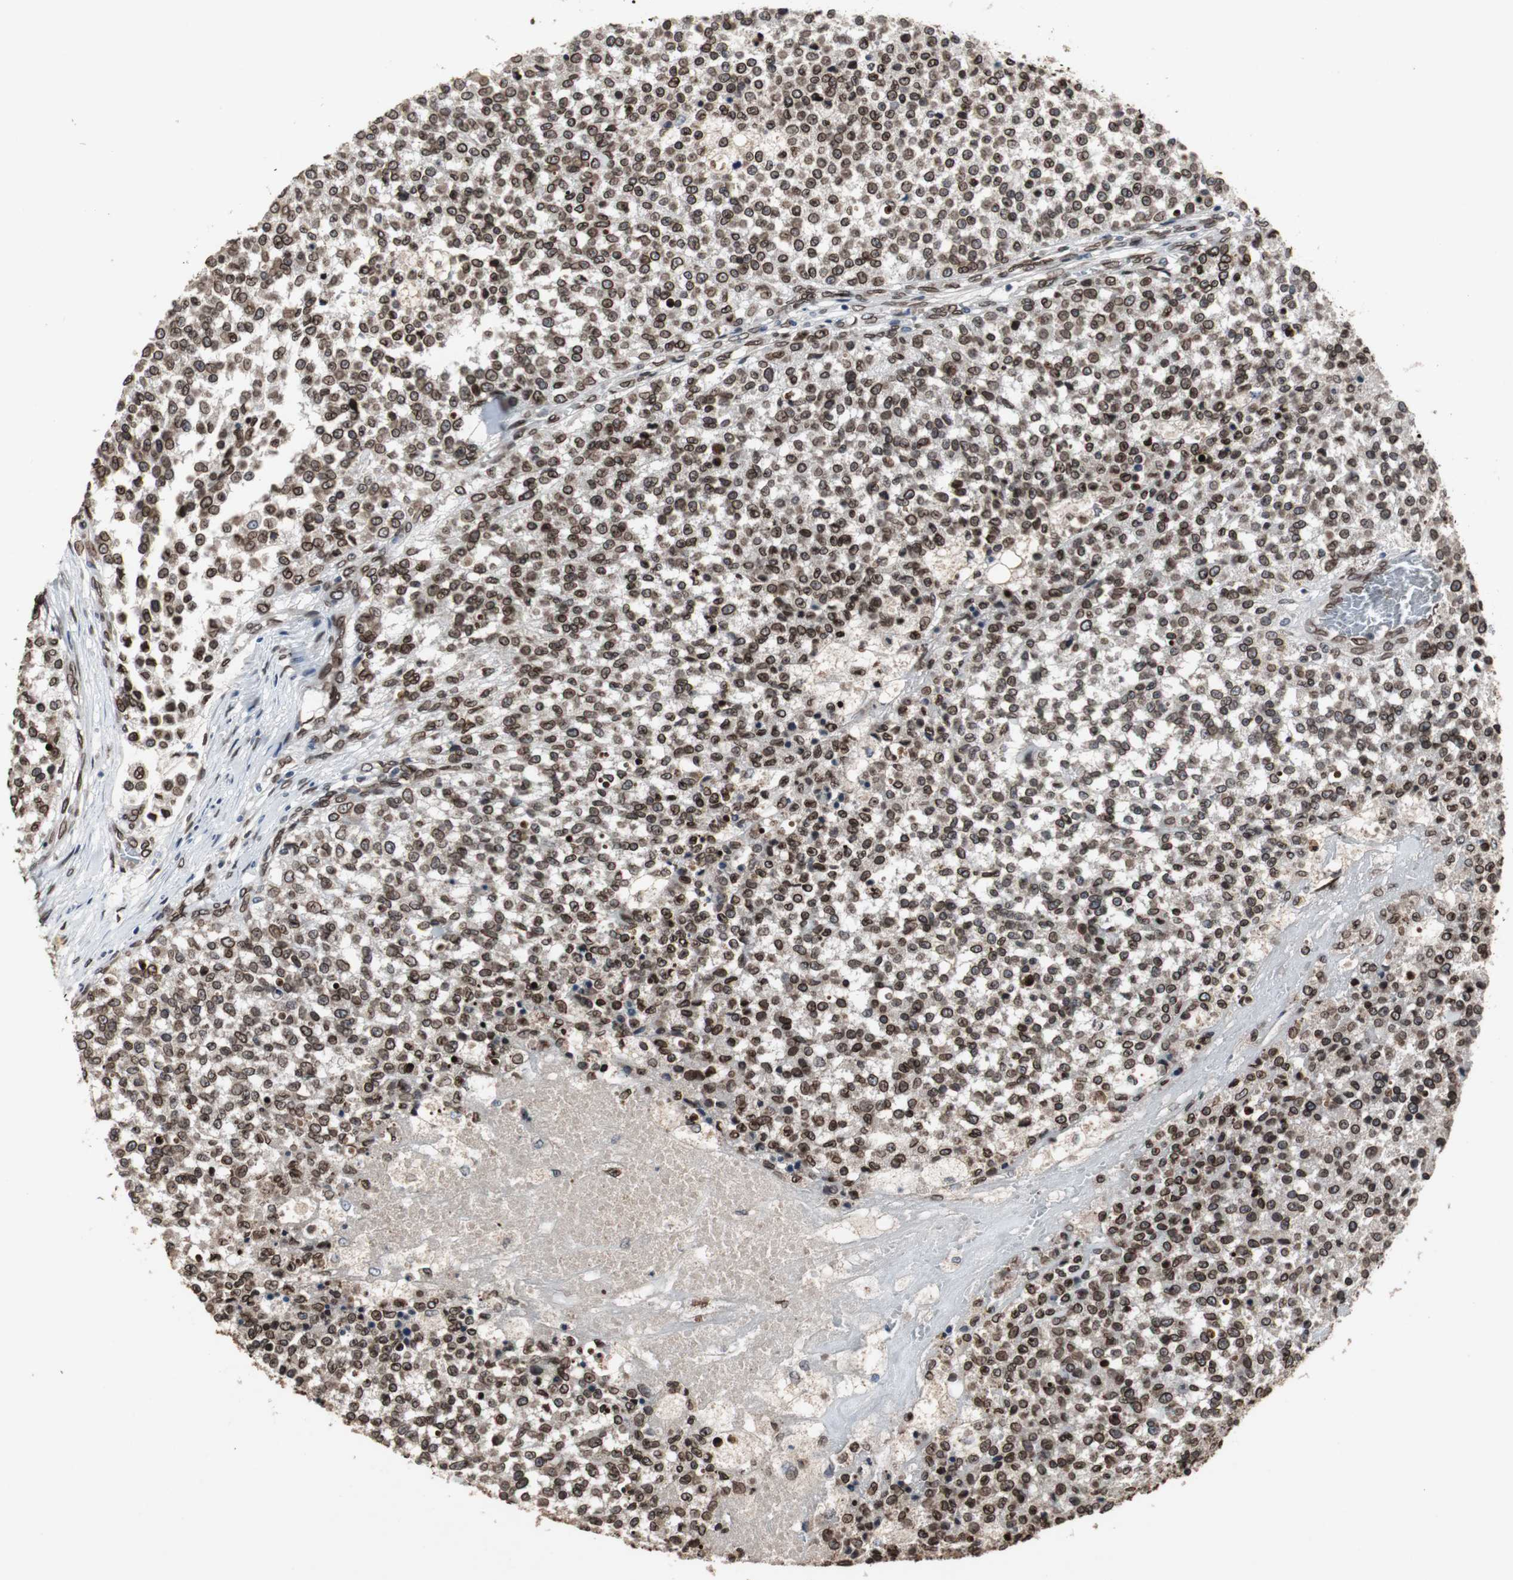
{"staining": {"intensity": "strong", "quantity": ">75%", "location": "cytoplasmic/membranous,nuclear"}, "tissue": "testis cancer", "cell_type": "Tumor cells", "image_type": "cancer", "snomed": [{"axis": "morphology", "description": "Seminoma, NOS"}, {"axis": "topography", "description": "Testis"}], "caption": "Protein expression analysis of human testis cancer (seminoma) reveals strong cytoplasmic/membranous and nuclear expression in approximately >75% of tumor cells.", "gene": "LMNA", "patient": {"sex": "male", "age": 59}}